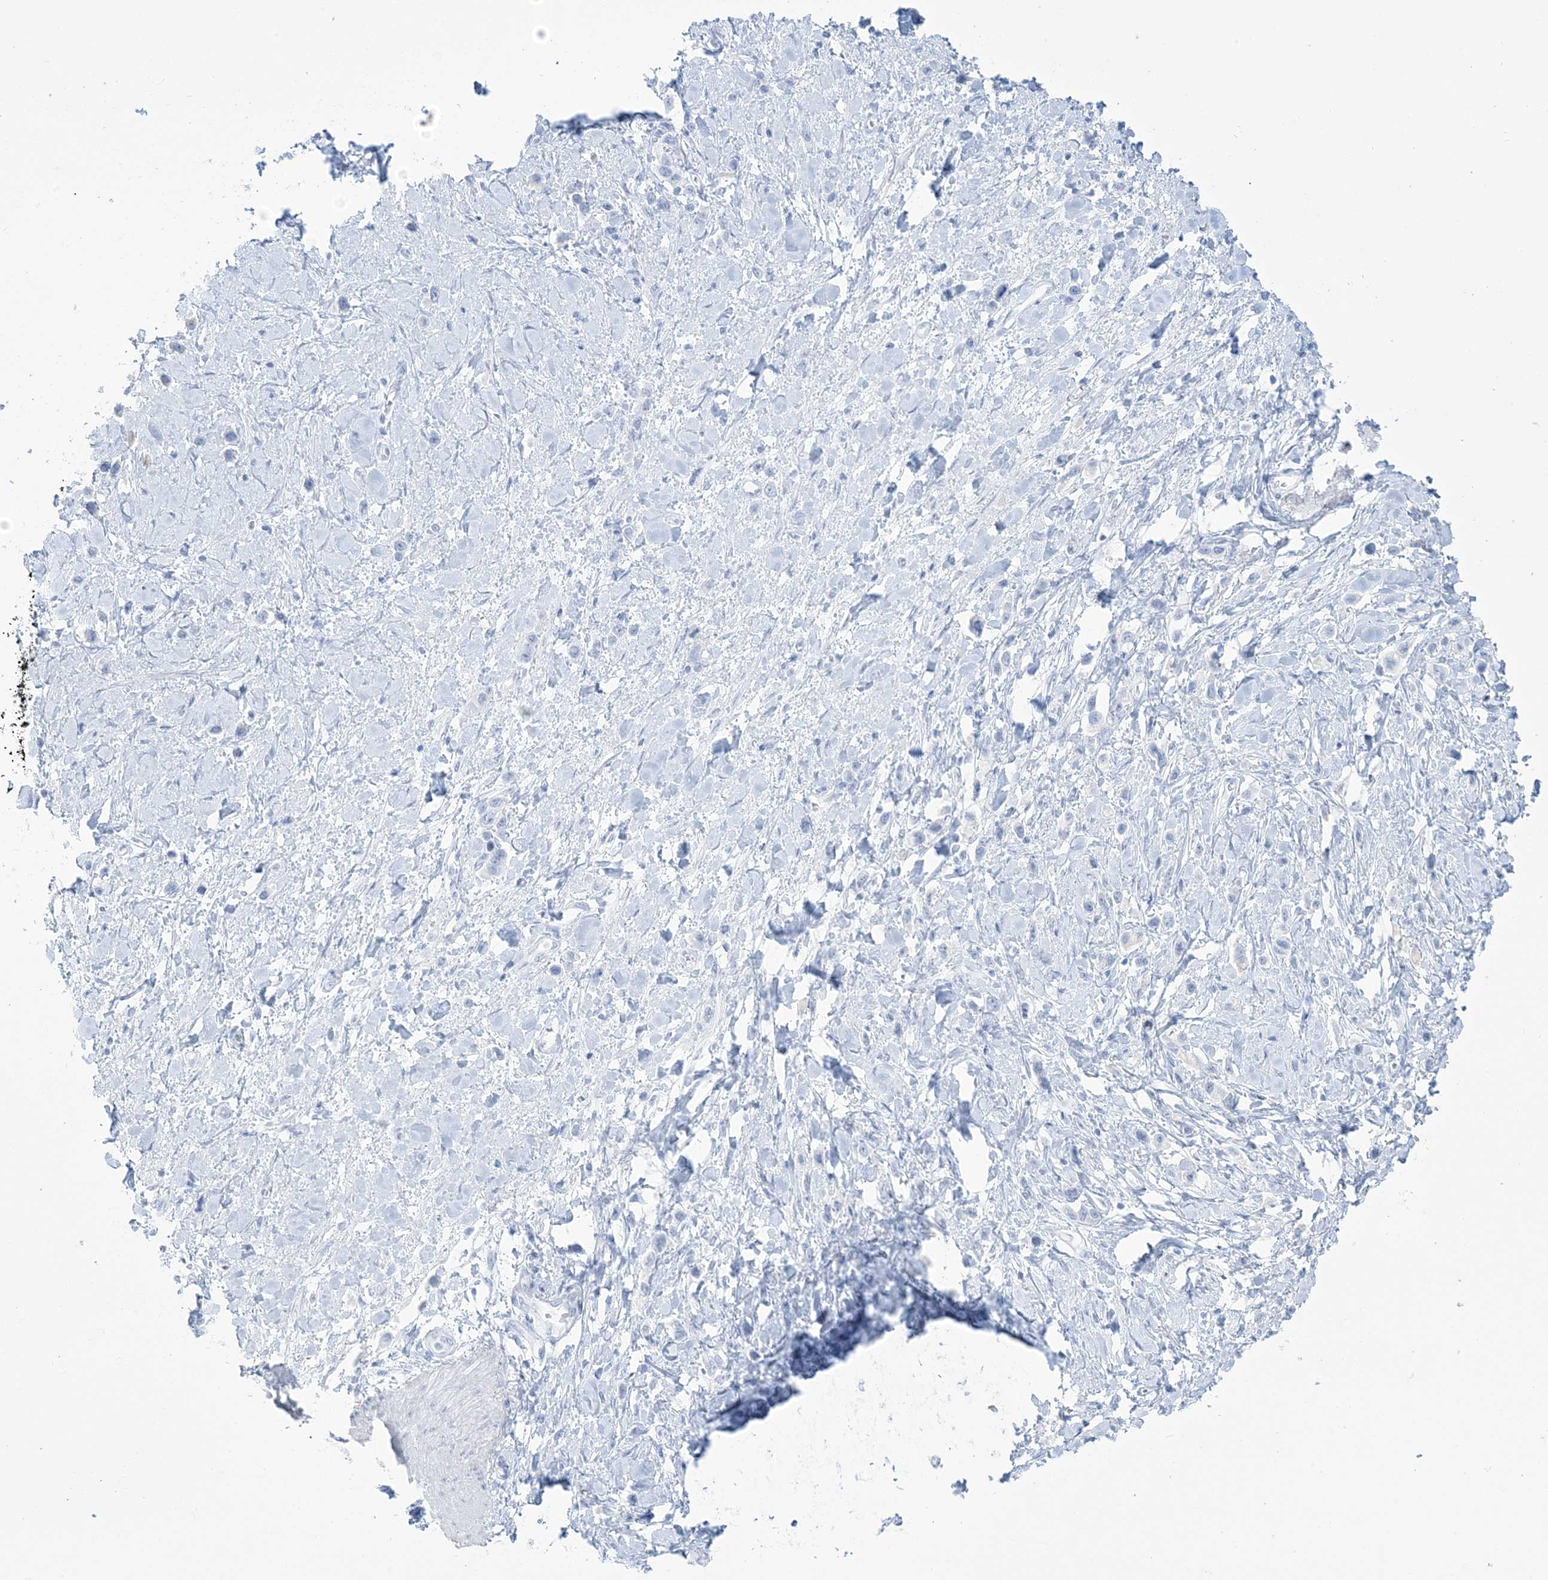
{"staining": {"intensity": "negative", "quantity": "none", "location": "none"}, "tissue": "stomach cancer", "cell_type": "Tumor cells", "image_type": "cancer", "snomed": [{"axis": "morphology", "description": "Normal tissue, NOS"}, {"axis": "morphology", "description": "Adenocarcinoma, NOS"}, {"axis": "topography", "description": "Stomach, upper"}, {"axis": "topography", "description": "Stomach"}], "caption": "Immunohistochemistry (IHC) photomicrograph of human stomach cancer (adenocarcinoma) stained for a protein (brown), which reveals no positivity in tumor cells.", "gene": "AGXT", "patient": {"sex": "female", "age": 65}}